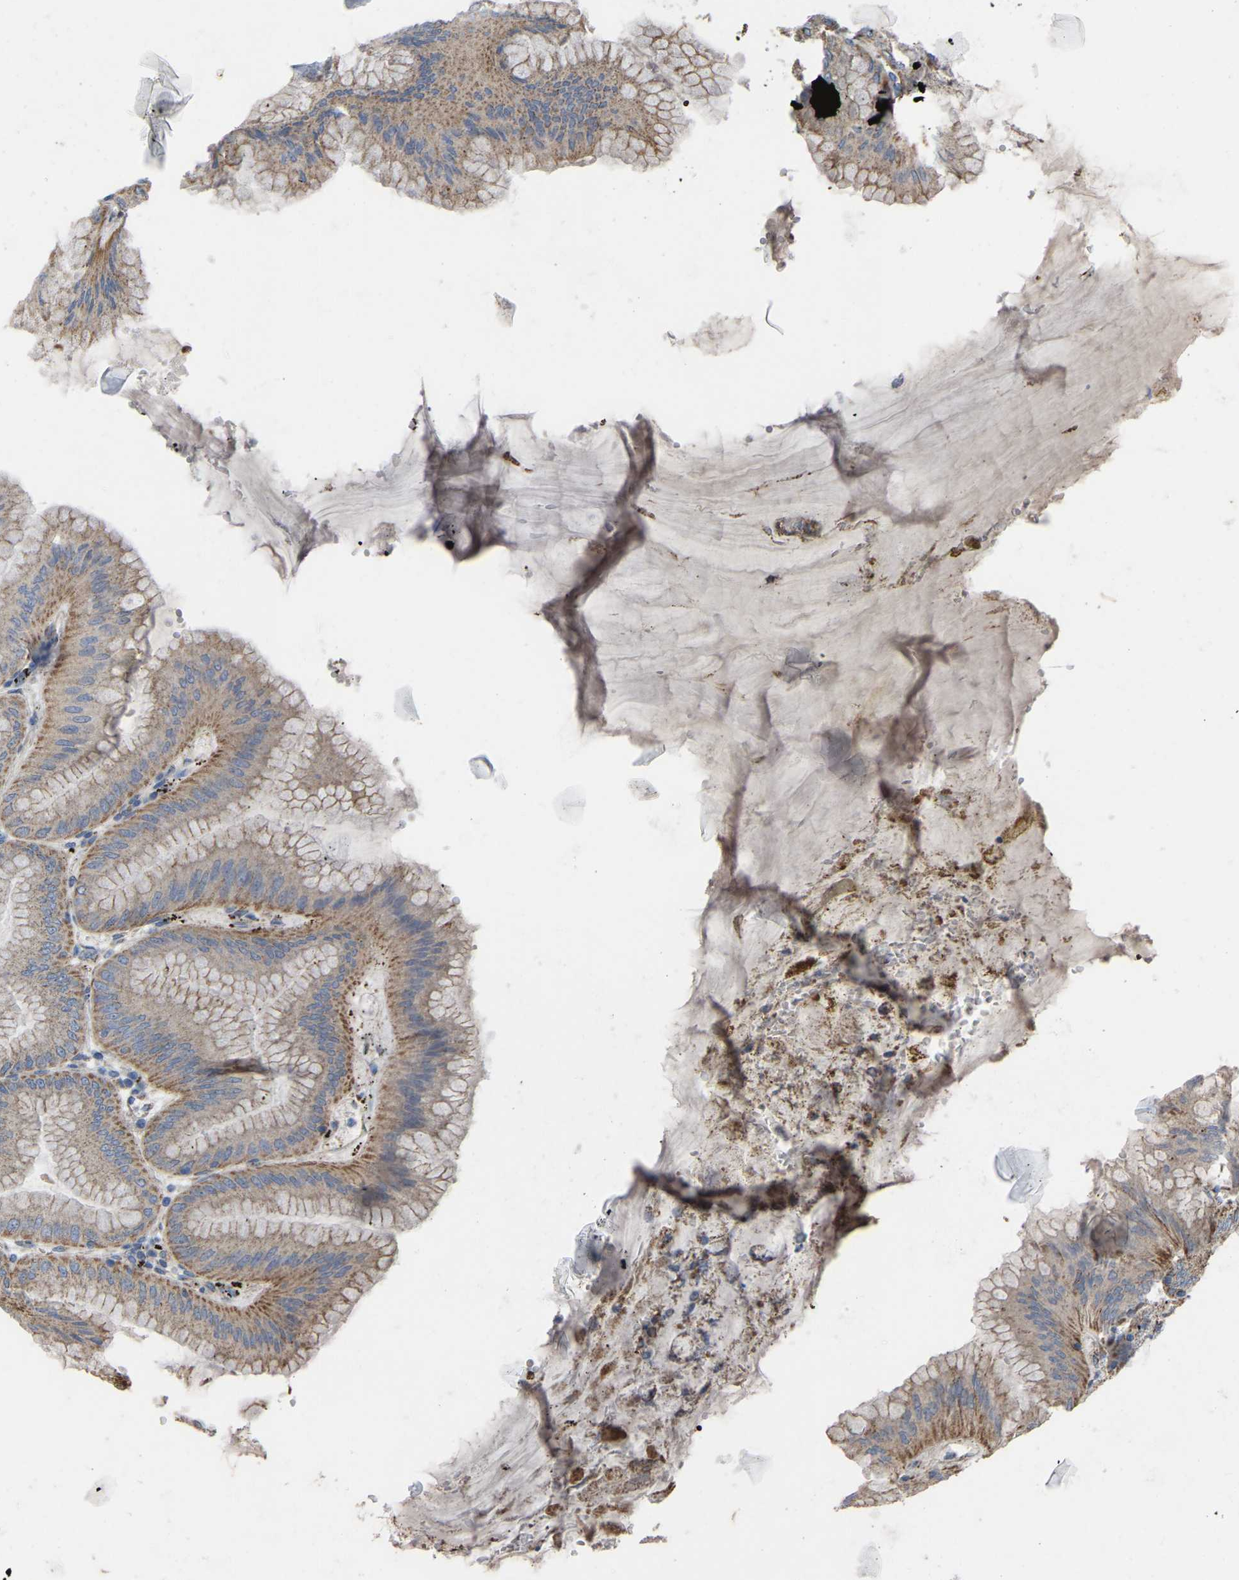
{"staining": {"intensity": "moderate", "quantity": ">75%", "location": "cytoplasmic/membranous"}, "tissue": "stomach", "cell_type": "Glandular cells", "image_type": "normal", "snomed": [{"axis": "morphology", "description": "Normal tissue, NOS"}, {"axis": "topography", "description": "Stomach, lower"}], "caption": "Stomach stained with a brown dye exhibits moderate cytoplasmic/membranous positive staining in approximately >75% of glandular cells.", "gene": "BCL10", "patient": {"sex": "male", "age": 71}}